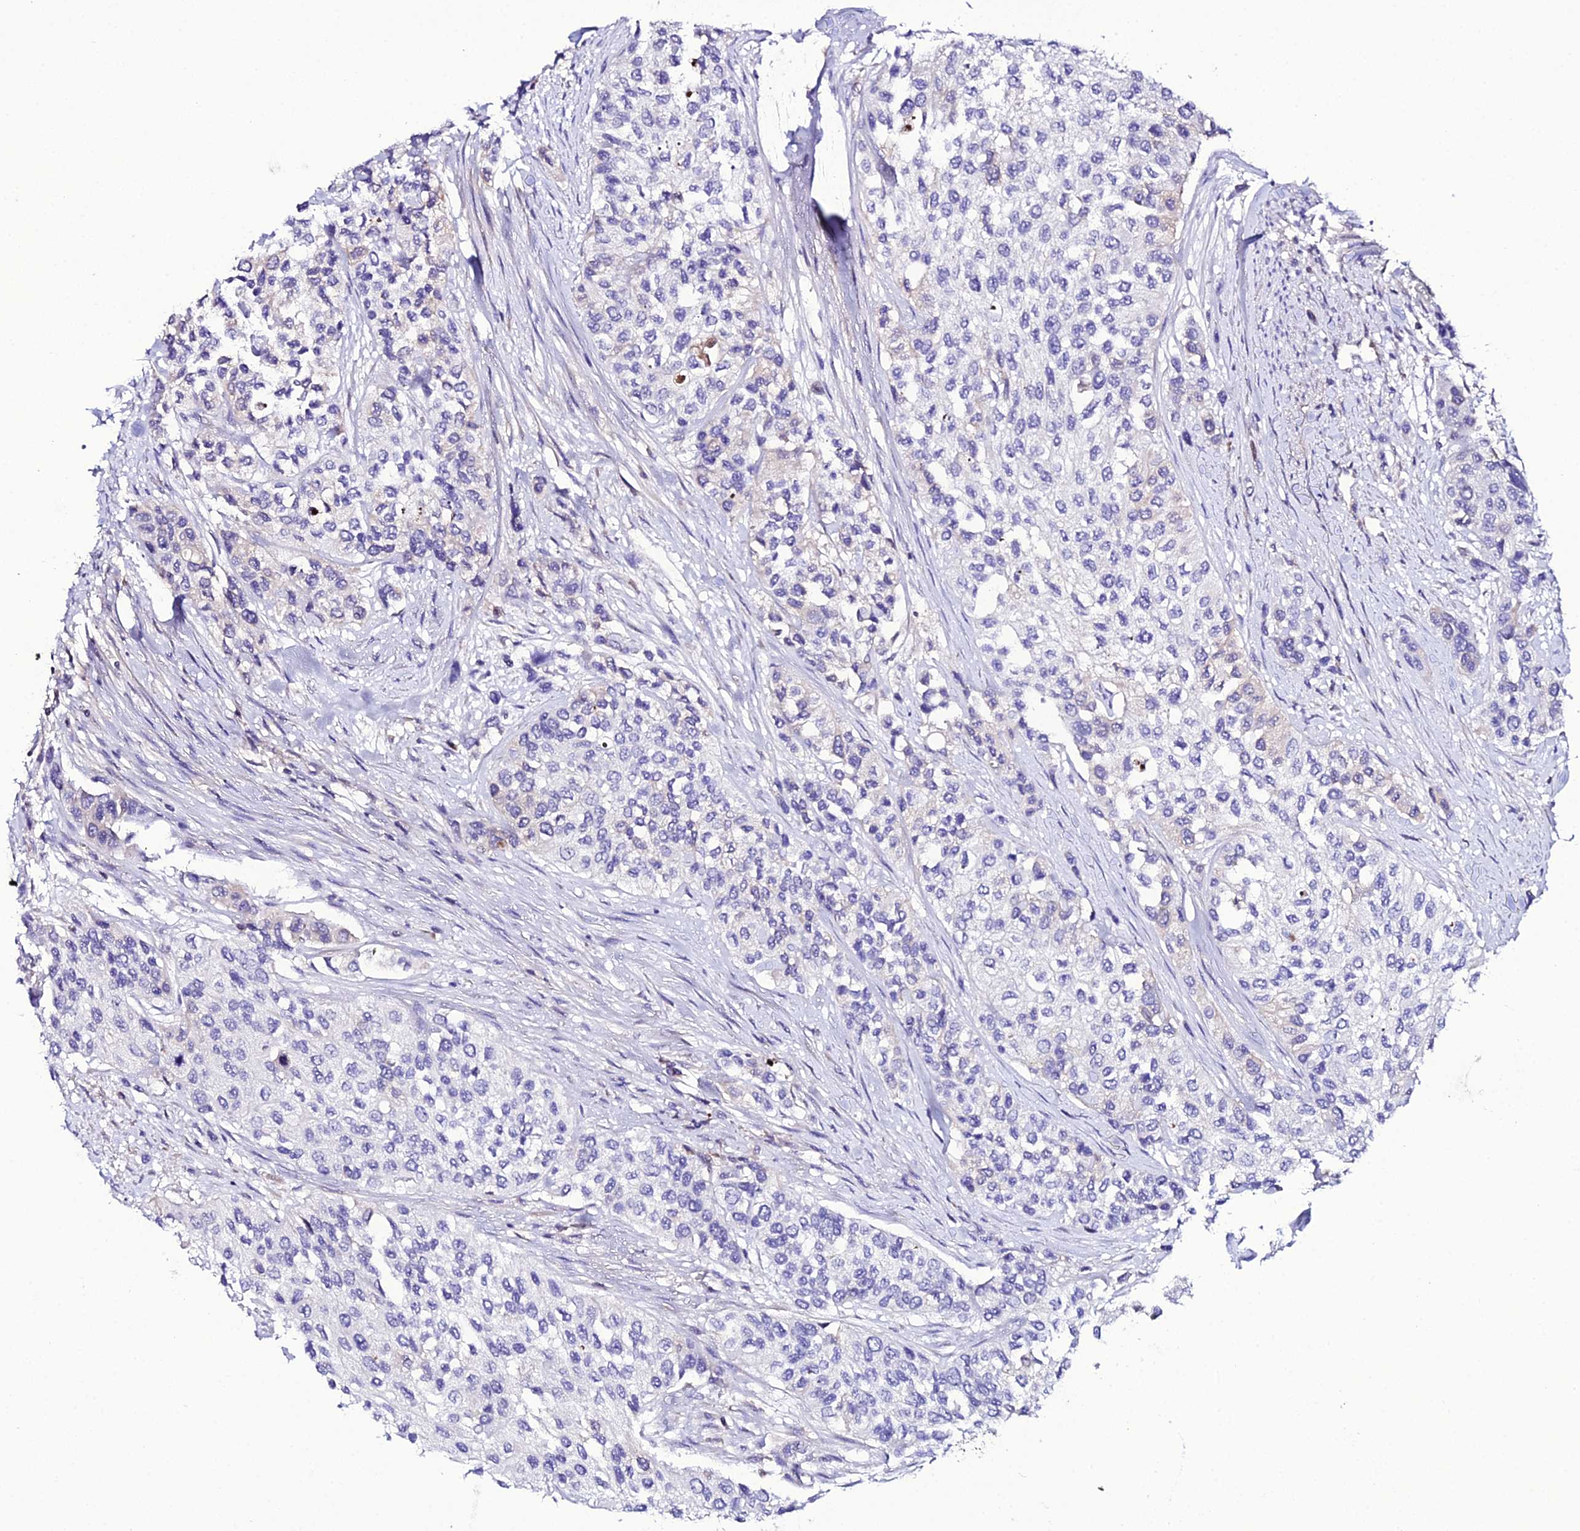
{"staining": {"intensity": "negative", "quantity": "none", "location": "none"}, "tissue": "urothelial cancer", "cell_type": "Tumor cells", "image_type": "cancer", "snomed": [{"axis": "morphology", "description": "Normal tissue, NOS"}, {"axis": "morphology", "description": "Urothelial carcinoma, High grade"}, {"axis": "topography", "description": "Vascular tissue"}, {"axis": "topography", "description": "Urinary bladder"}], "caption": "This image is of high-grade urothelial carcinoma stained with immunohistochemistry to label a protein in brown with the nuclei are counter-stained blue. There is no staining in tumor cells.", "gene": "DEFB132", "patient": {"sex": "female", "age": 56}}